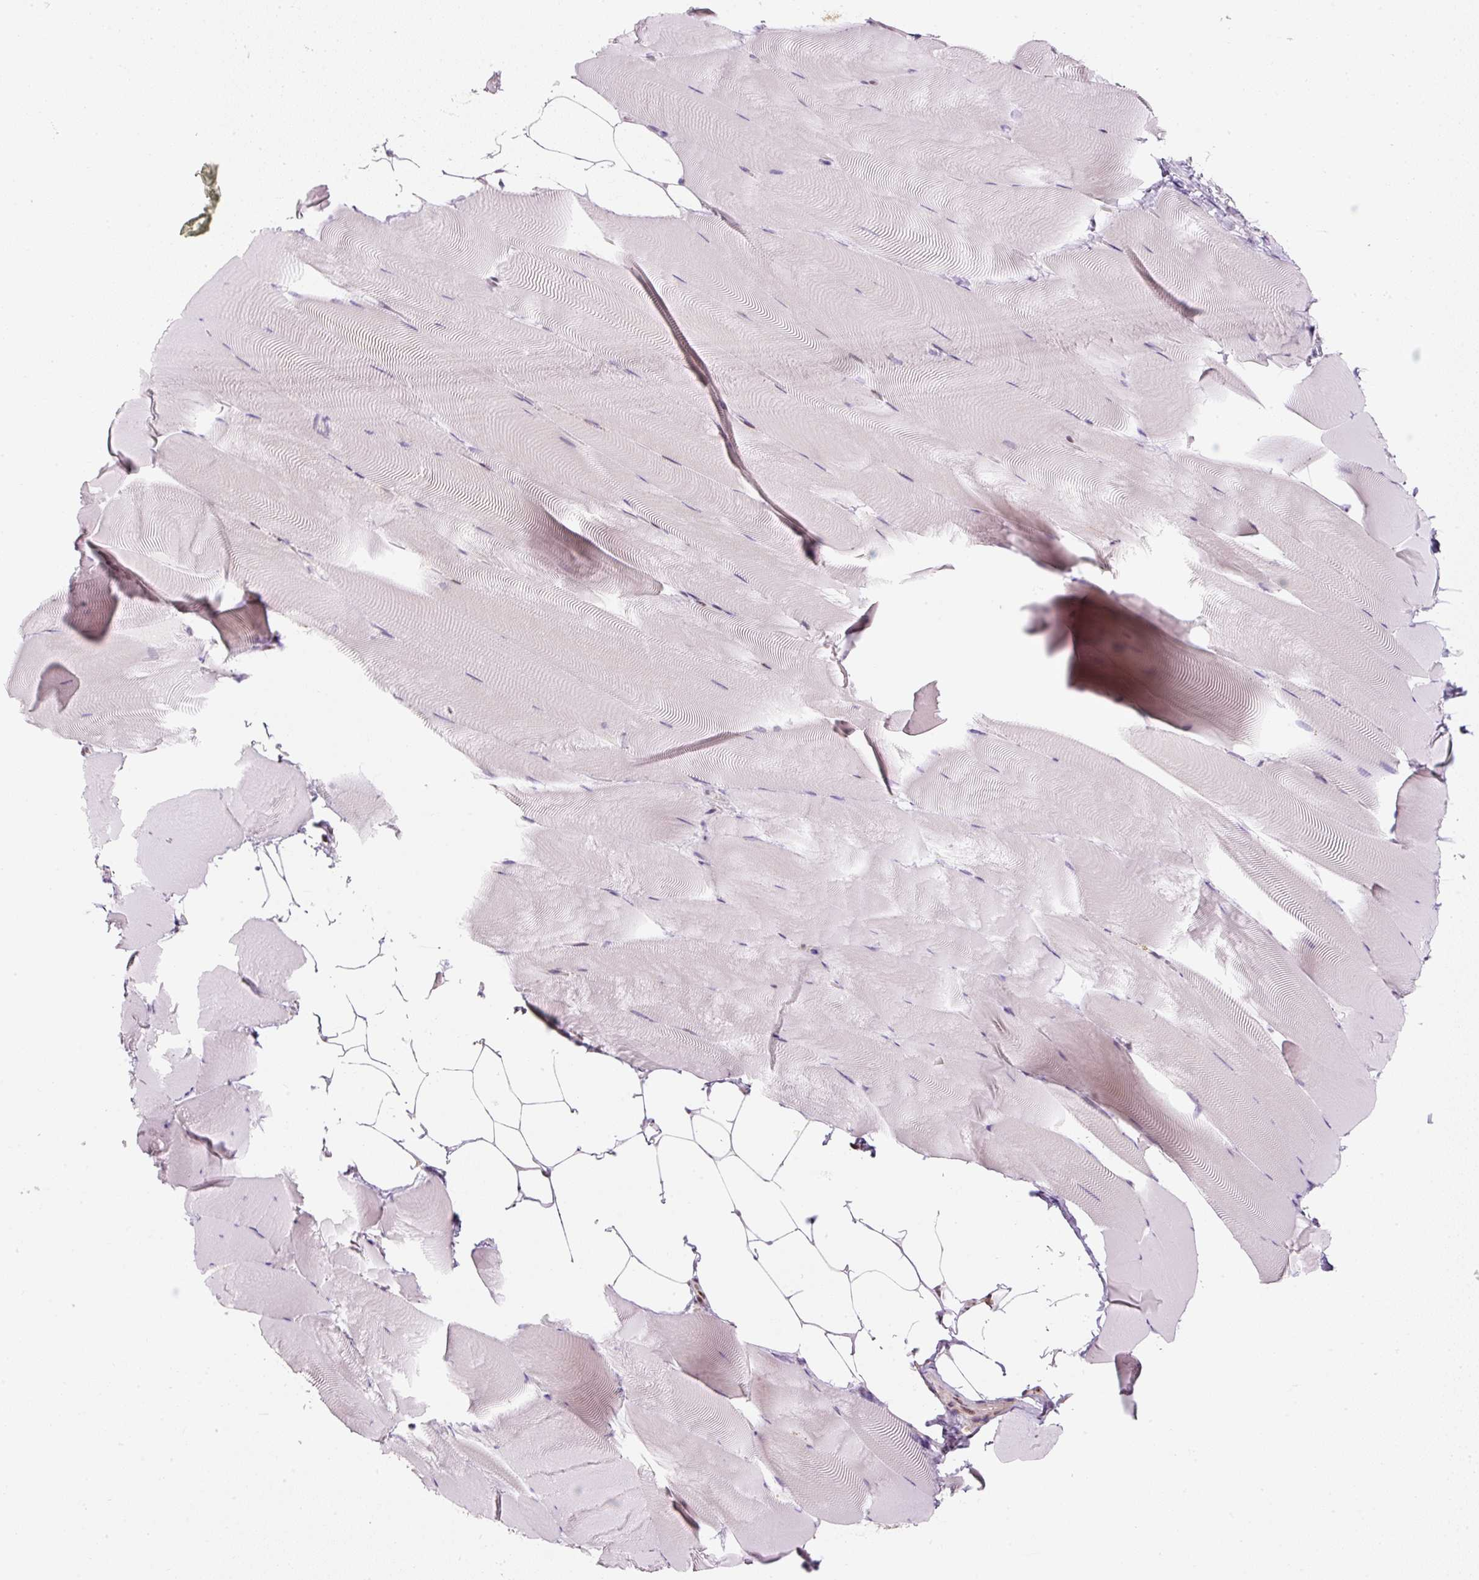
{"staining": {"intensity": "weak", "quantity": "25%-75%", "location": "nuclear"}, "tissue": "skeletal muscle", "cell_type": "Myocytes", "image_type": "normal", "snomed": [{"axis": "morphology", "description": "Normal tissue, NOS"}, {"axis": "topography", "description": "Skeletal muscle"}], "caption": "Immunohistochemistry (DAB (3,3'-diaminobenzidine)) staining of normal skeletal muscle demonstrates weak nuclear protein positivity in about 25%-75% of myocytes.", "gene": "U2AF2", "patient": {"sex": "female", "age": 64}}